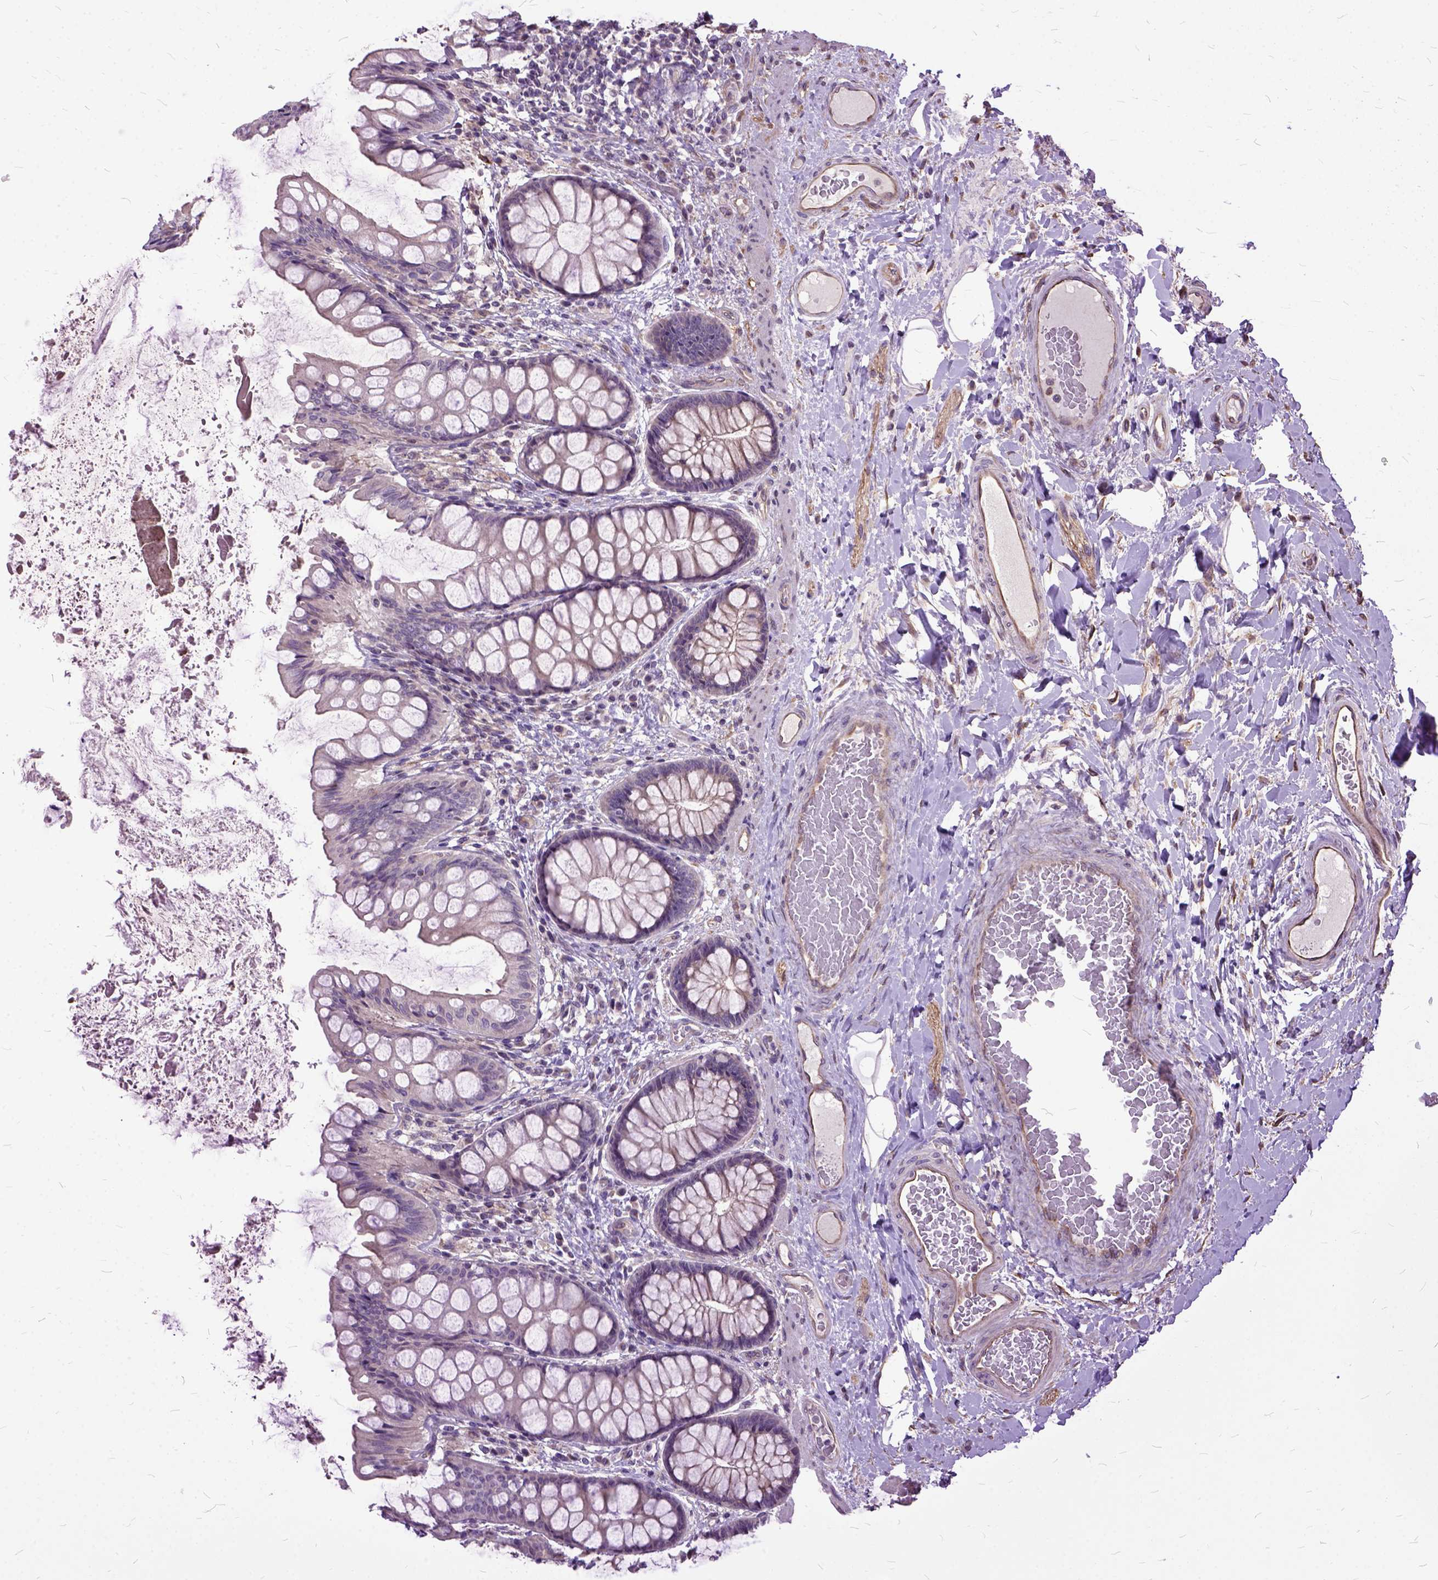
{"staining": {"intensity": "moderate", "quantity": ">75%", "location": "cytoplasmic/membranous"}, "tissue": "colon", "cell_type": "Endothelial cells", "image_type": "normal", "snomed": [{"axis": "morphology", "description": "Normal tissue, NOS"}, {"axis": "topography", "description": "Colon"}], "caption": "Protein analysis of unremarkable colon demonstrates moderate cytoplasmic/membranous staining in about >75% of endothelial cells.", "gene": "AREG", "patient": {"sex": "female", "age": 65}}